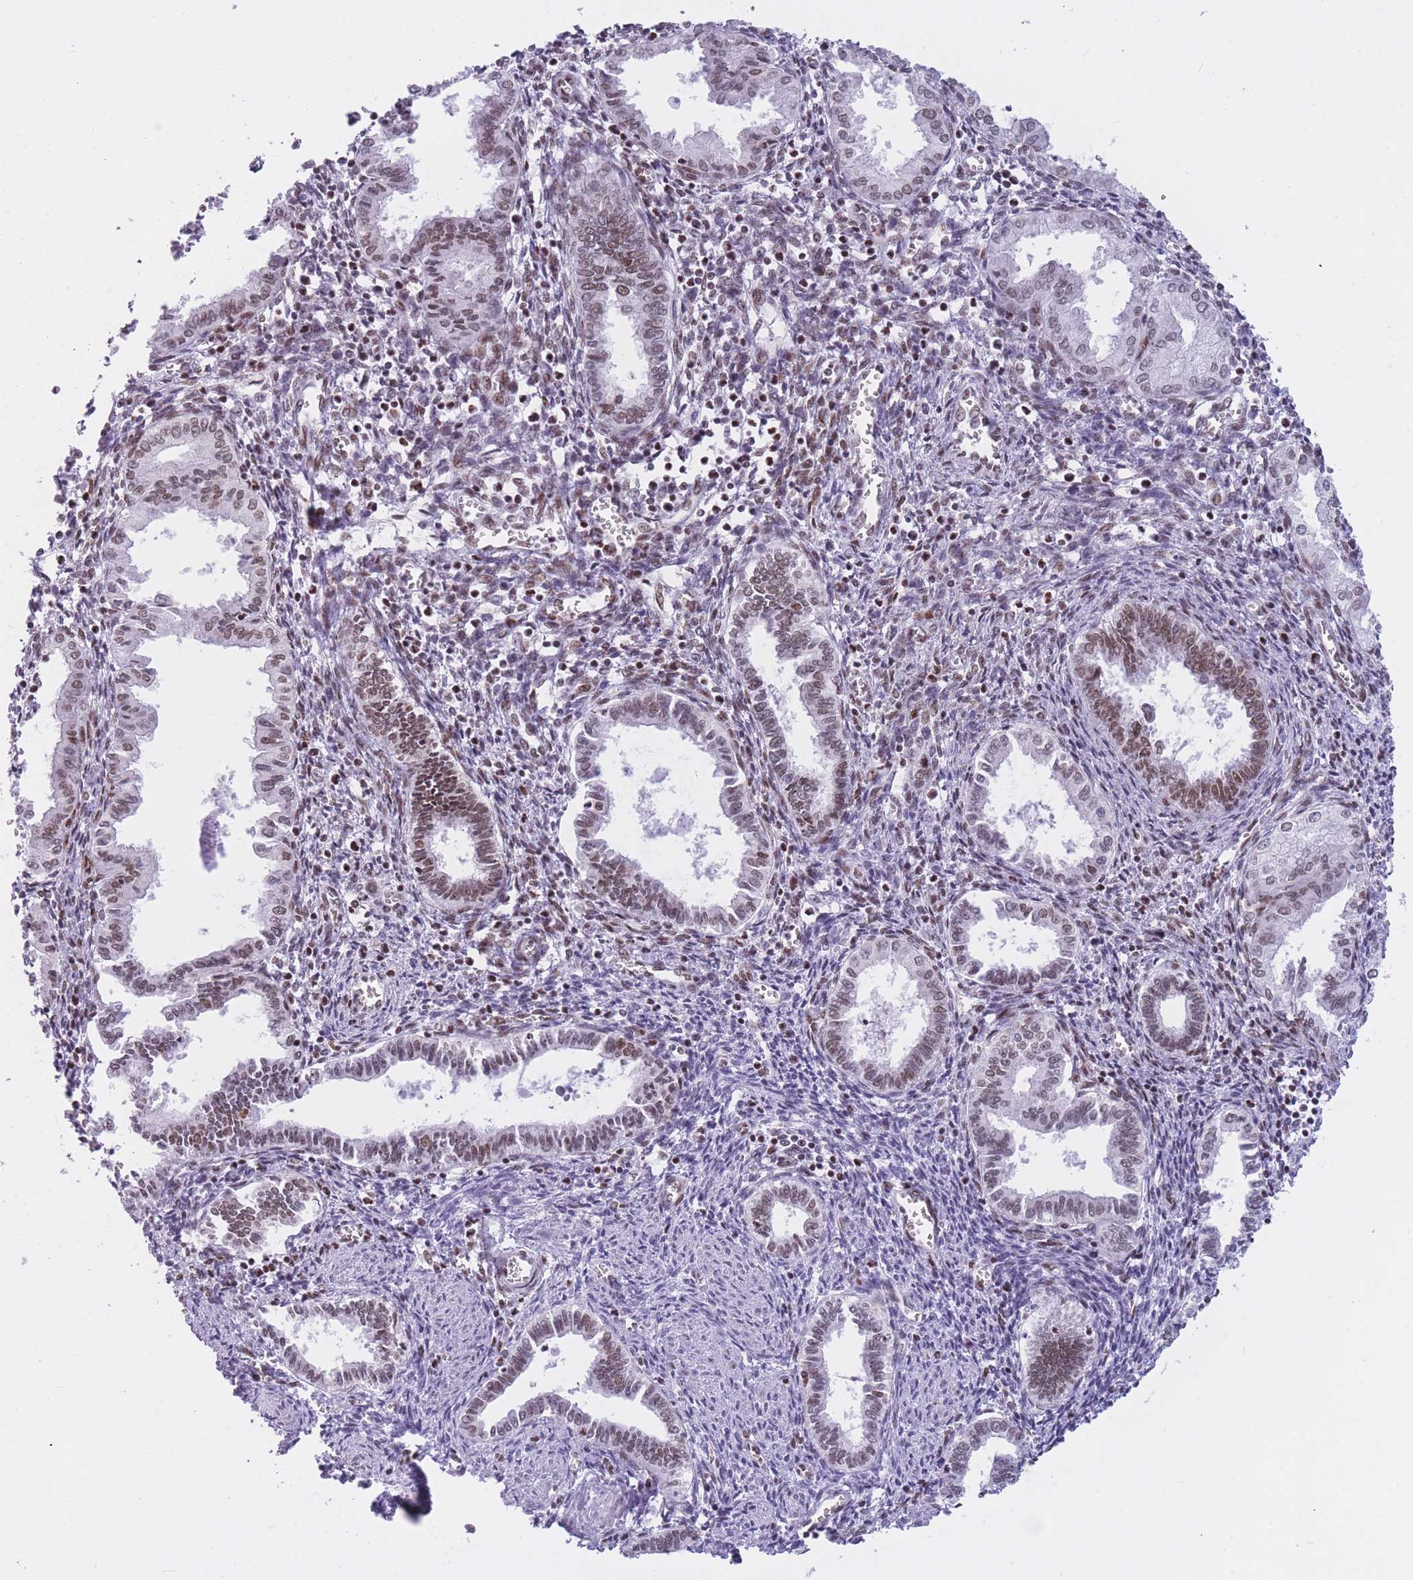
{"staining": {"intensity": "strong", "quantity": "25%-75%", "location": "nuclear"}, "tissue": "endometrium", "cell_type": "Cells in endometrial stroma", "image_type": "normal", "snomed": [{"axis": "morphology", "description": "Normal tissue, NOS"}, {"axis": "topography", "description": "Endometrium"}], "caption": "Immunohistochemical staining of unremarkable human endometrium displays high levels of strong nuclear expression in about 25%-75% of cells in endometrial stroma. The staining is performed using DAB (3,3'-diaminobenzidine) brown chromogen to label protein expression. The nuclei are counter-stained blue using hematoxylin.", "gene": "HNRNPUL1", "patient": {"sex": "female", "age": 37}}